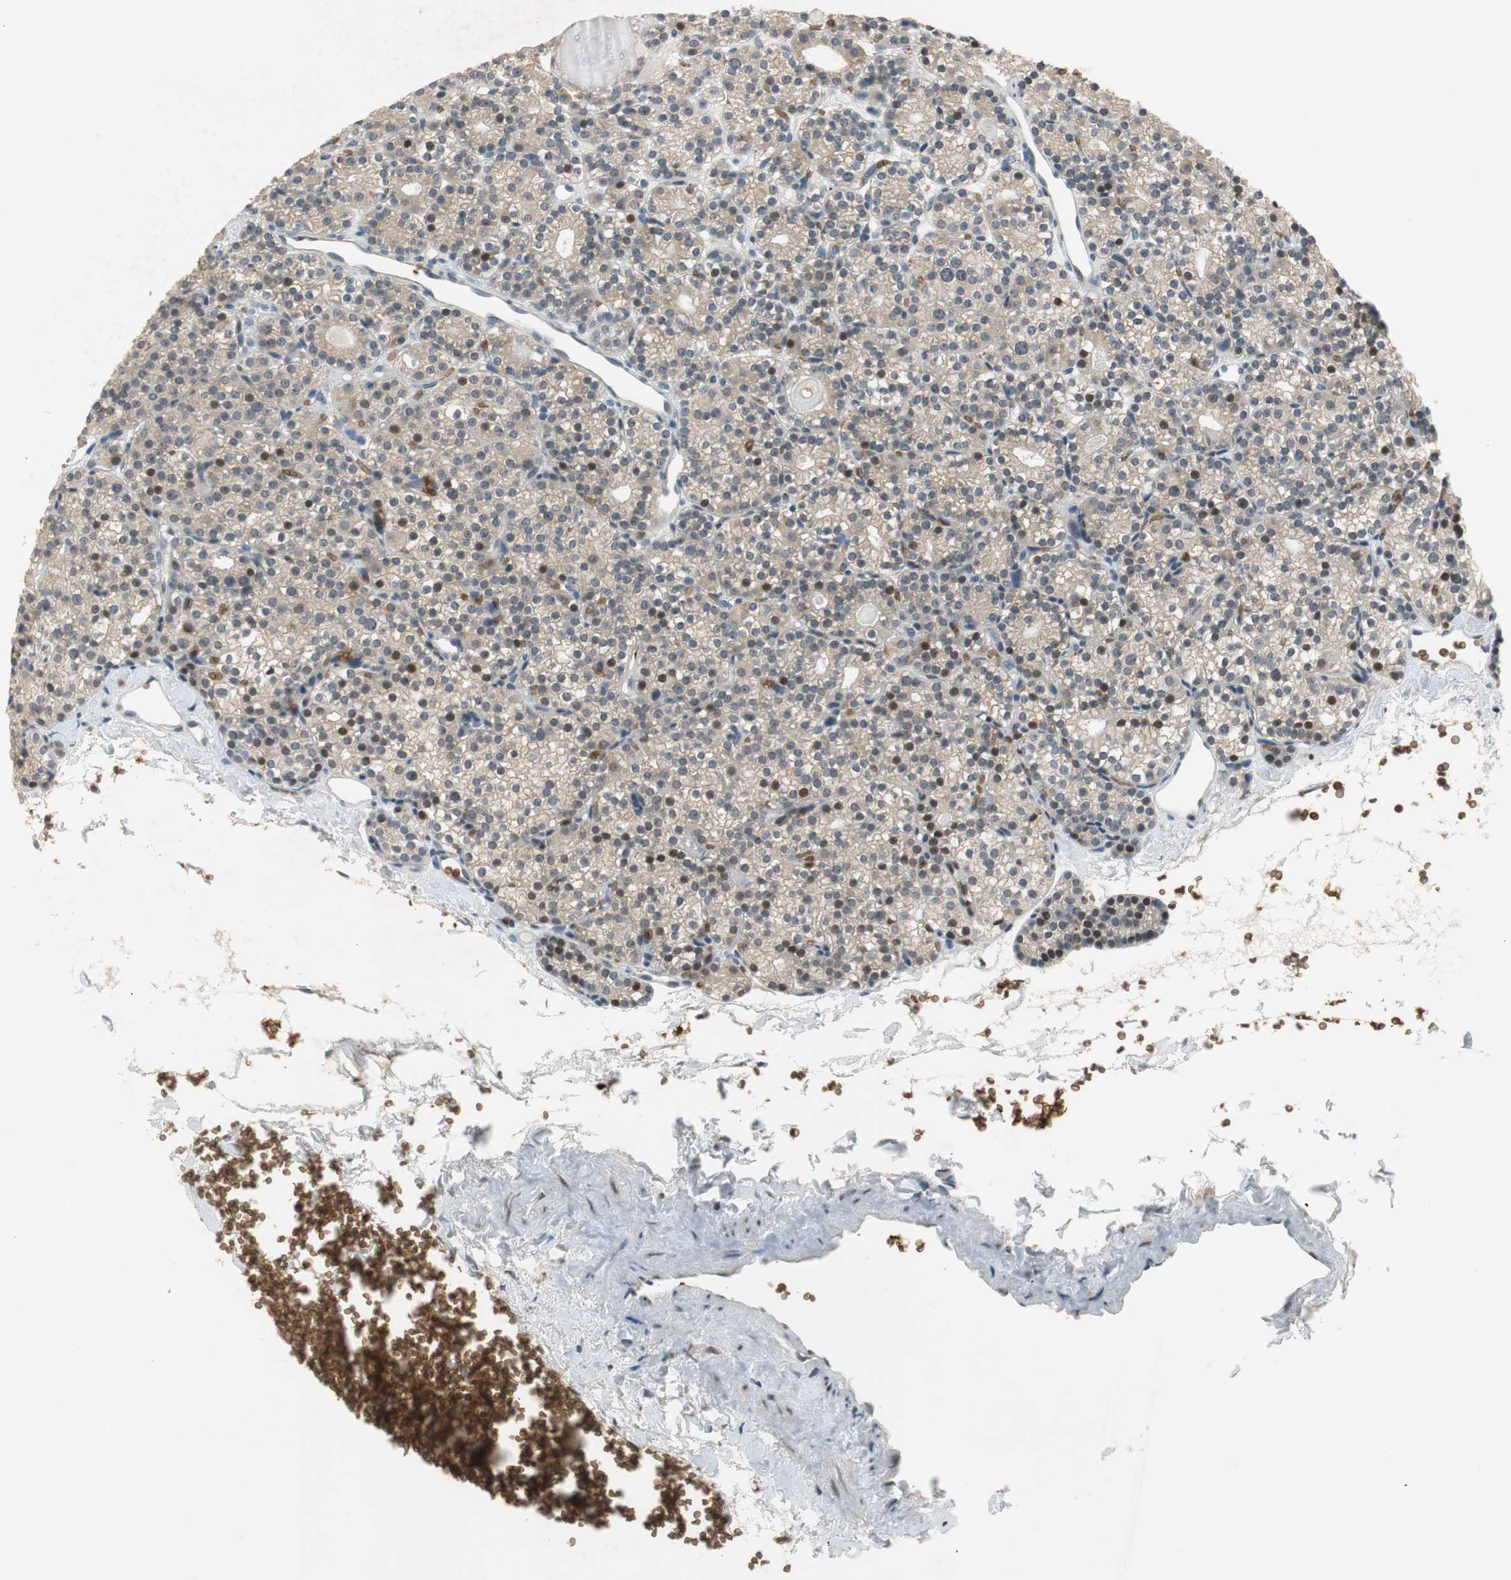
{"staining": {"intensity": "weak", "quantity": "25%-75%", "location": "cytoplasmic/membranous"}, "tissue": "parathyroid gland", "cell_type": "Glandular cells", "image_type": "normal", "snomed": [{"axis": "morphology", "description": "Normal tissue, NOS"}, {"axis": "topography", "description": "Parathyroid gland"}], "caption": "IHC of benign parathyroid gland demonstrates low levels of weak cytoplasmic/membranous expression in about 25%-75% of glandular cells.", "gene": "GYPC", "patient": {"sex": "female", "age": 64}}